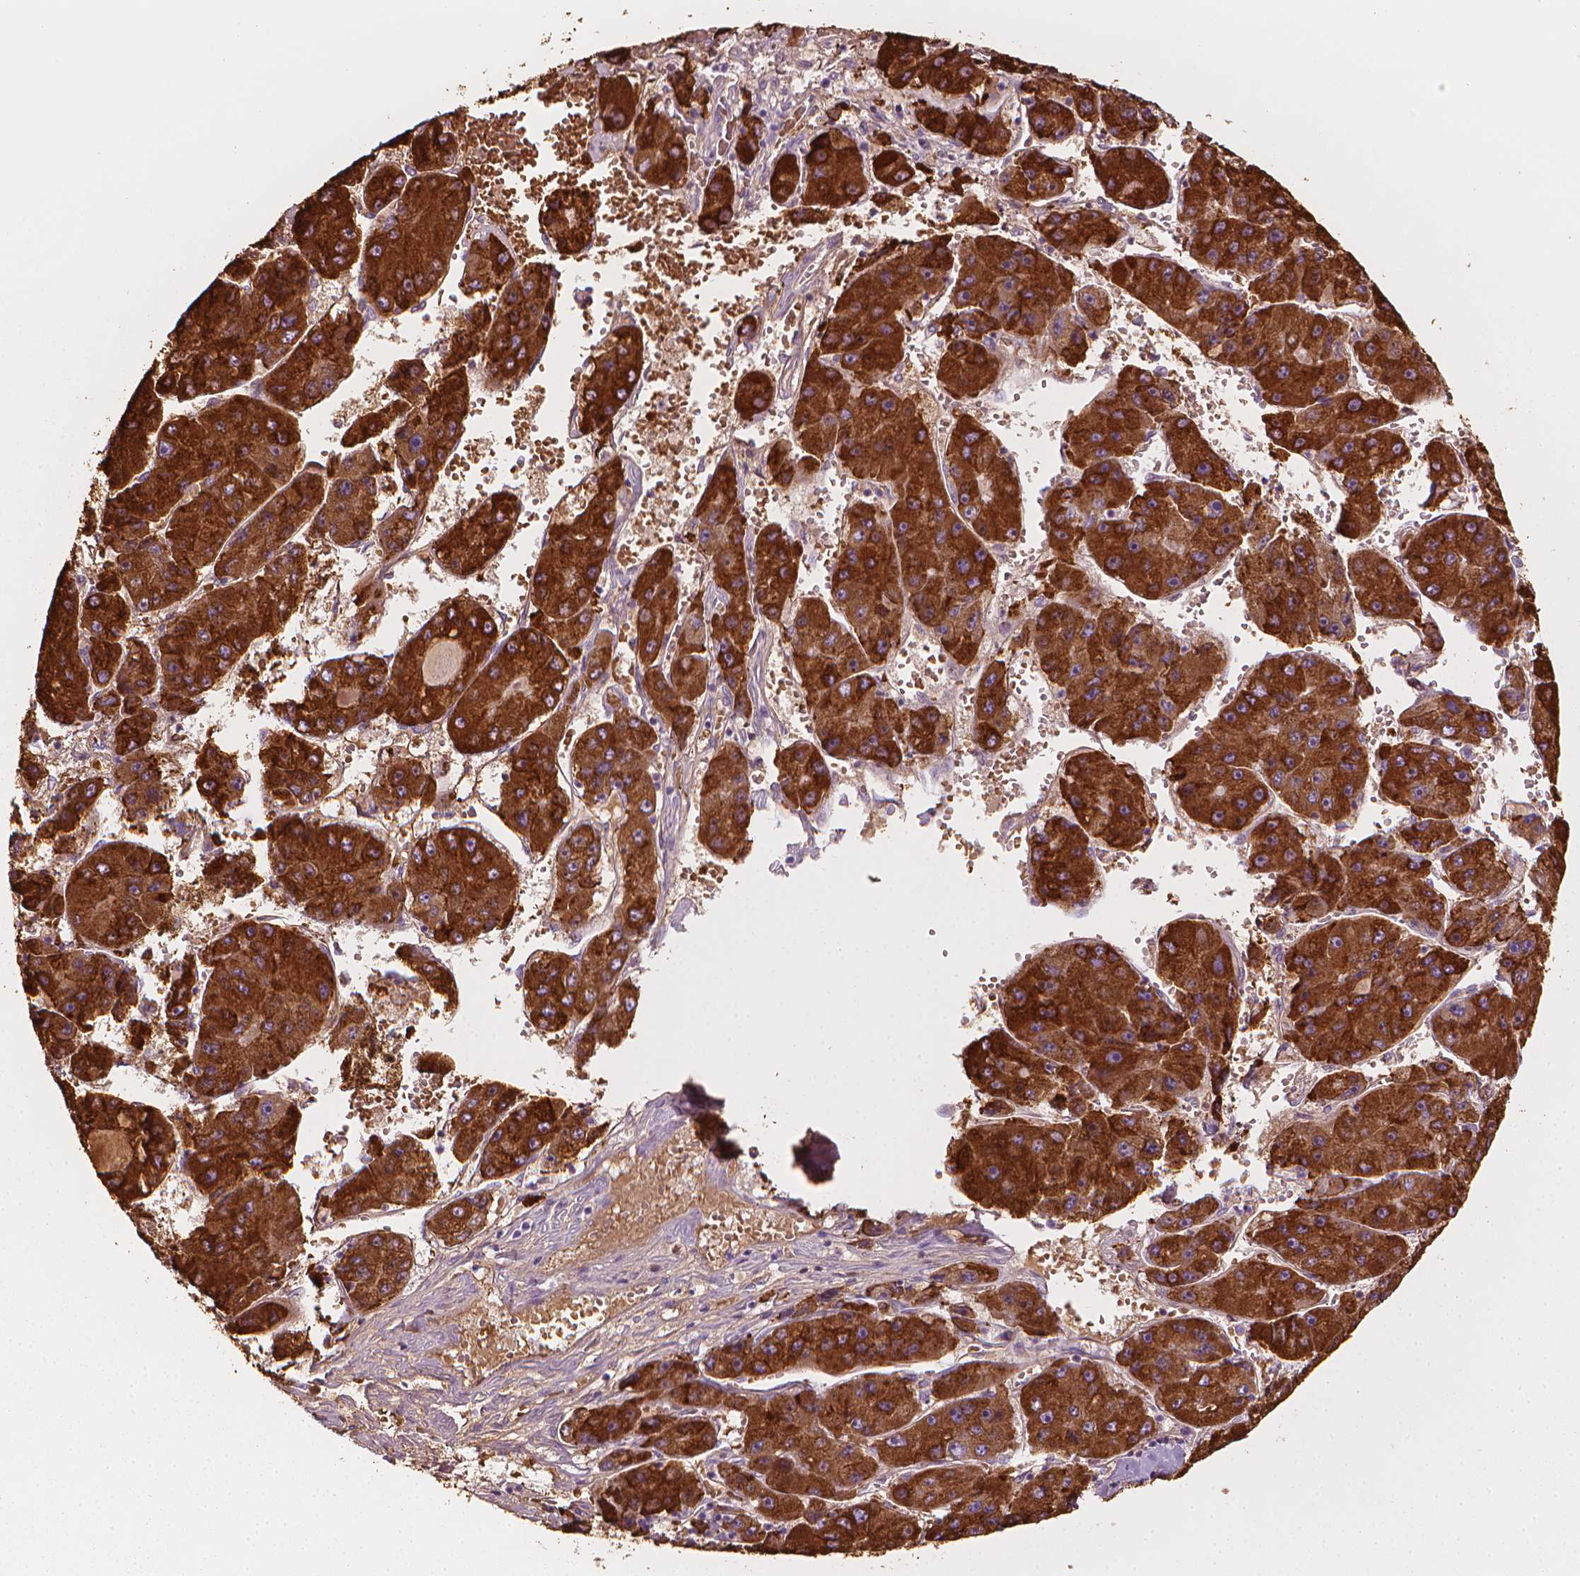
{"staining": {"intensity": "strong", "quantity": ">75%", "location": "cytoplasmic/membranous"}, "tissue": "liver cancer", "cell_type": "Tumor cells", "image_type": "cancer", "snomed": [{"axis": "morphology", "description": "Carcinoma, Hepatocellular, NOS"}, {"axis": "topography", "description": "Liver"}], "caption": "Immunohistochemical staining of liver hepatocellular carcinoma exhibits high levels of strong cytoplasmic/membranous protein expression in about >75% of tumor cells. The staining is performed using DAB brown chromogen to label protein expression. The nuclei are counter-stained blue using hematoxylin.", "gene": "CES1", "patient": {"sex": "female", "age": 61}}